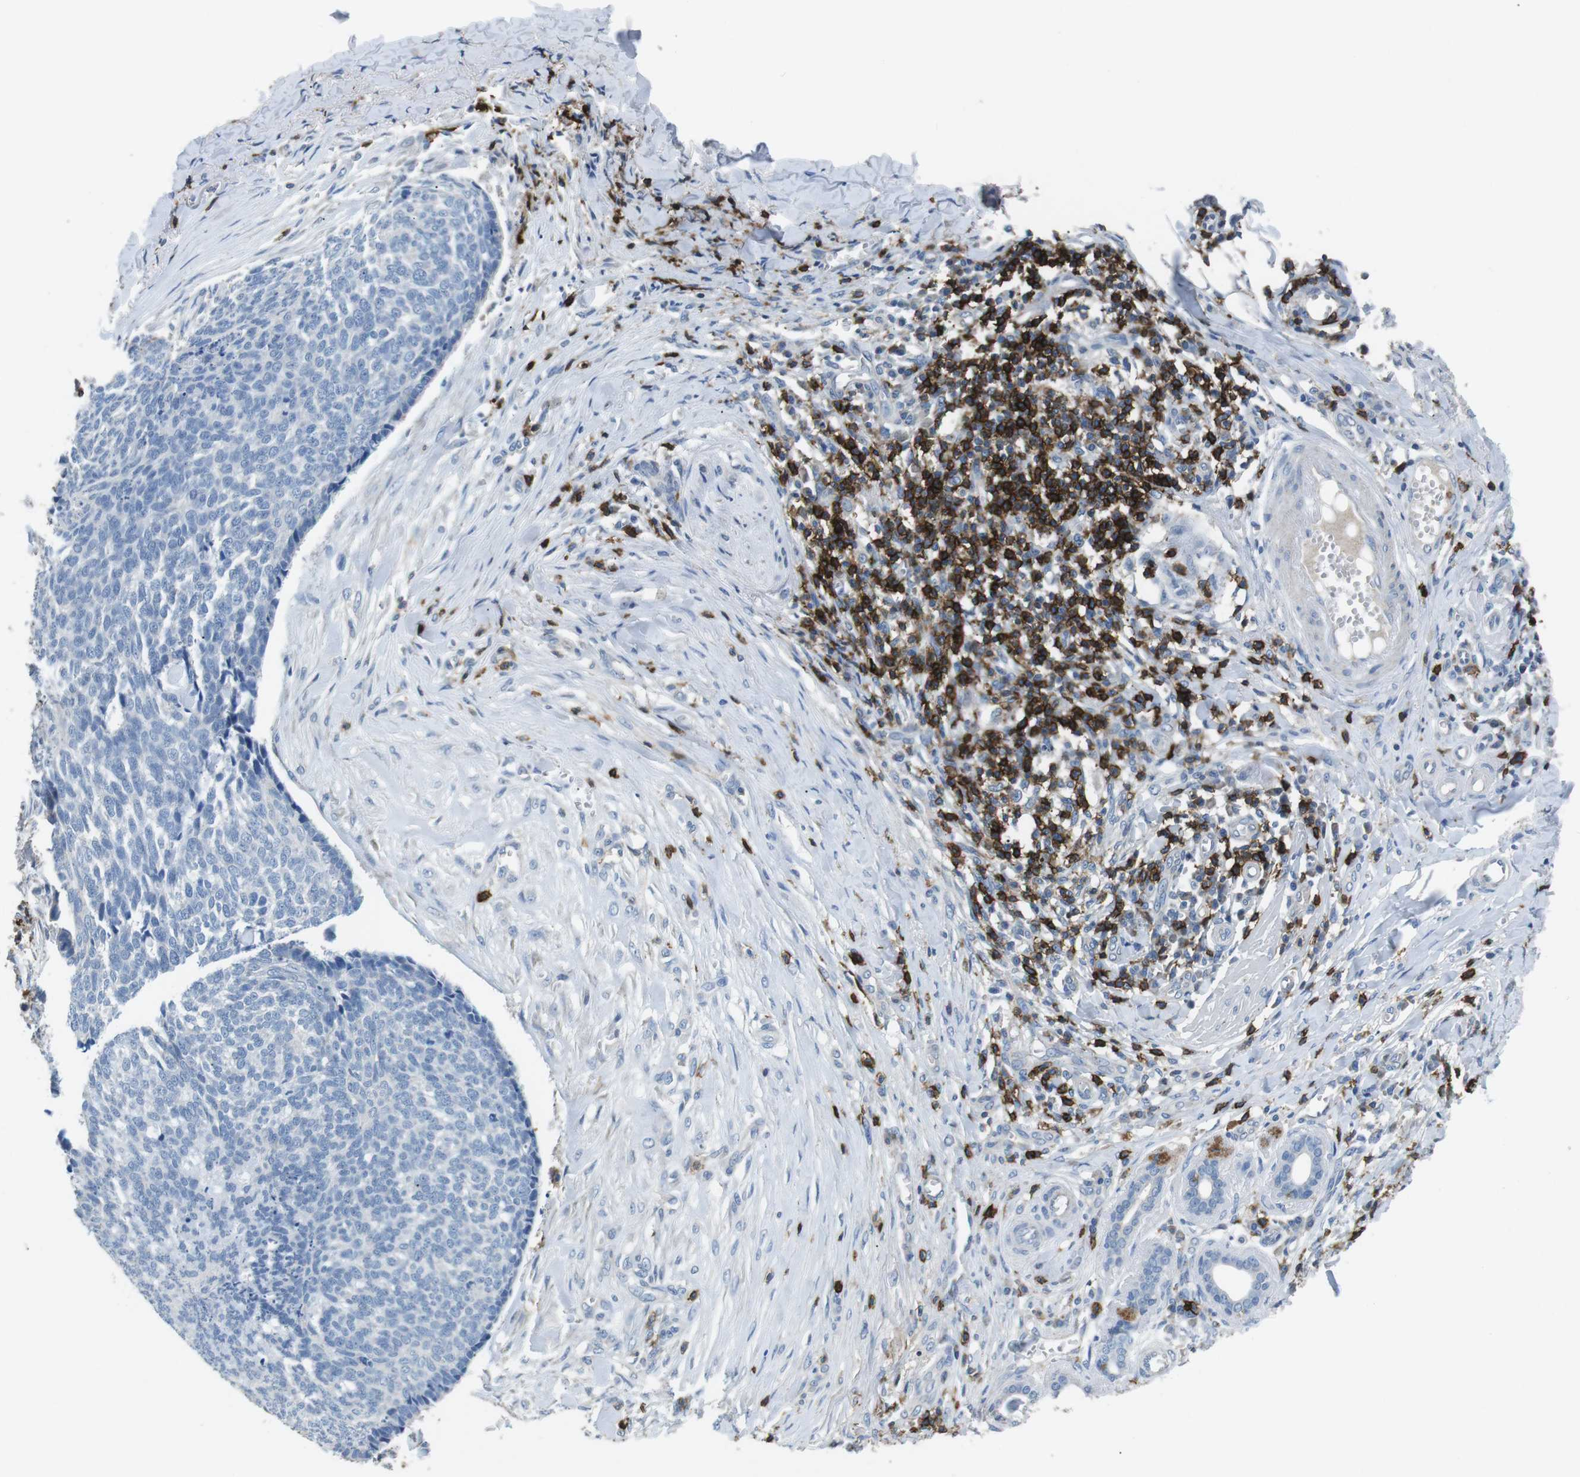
{"staining": {"intensity": "negative", "quantity": "none", "location": "none"}, "tissue": "skin cancer", "cell_type": "Tumor cells", "image_type": "cancer", "snomed": [{"axis": "morphology", "description": "Basal cell carcinoma"}, {"axis": "topography", "description": "Skin"}], "caption": "There is no significant expression in tumor cells of basal cell carcinoma (skin).", "gene": "CD6", "patient": {"sex": "male", "age": 84}}